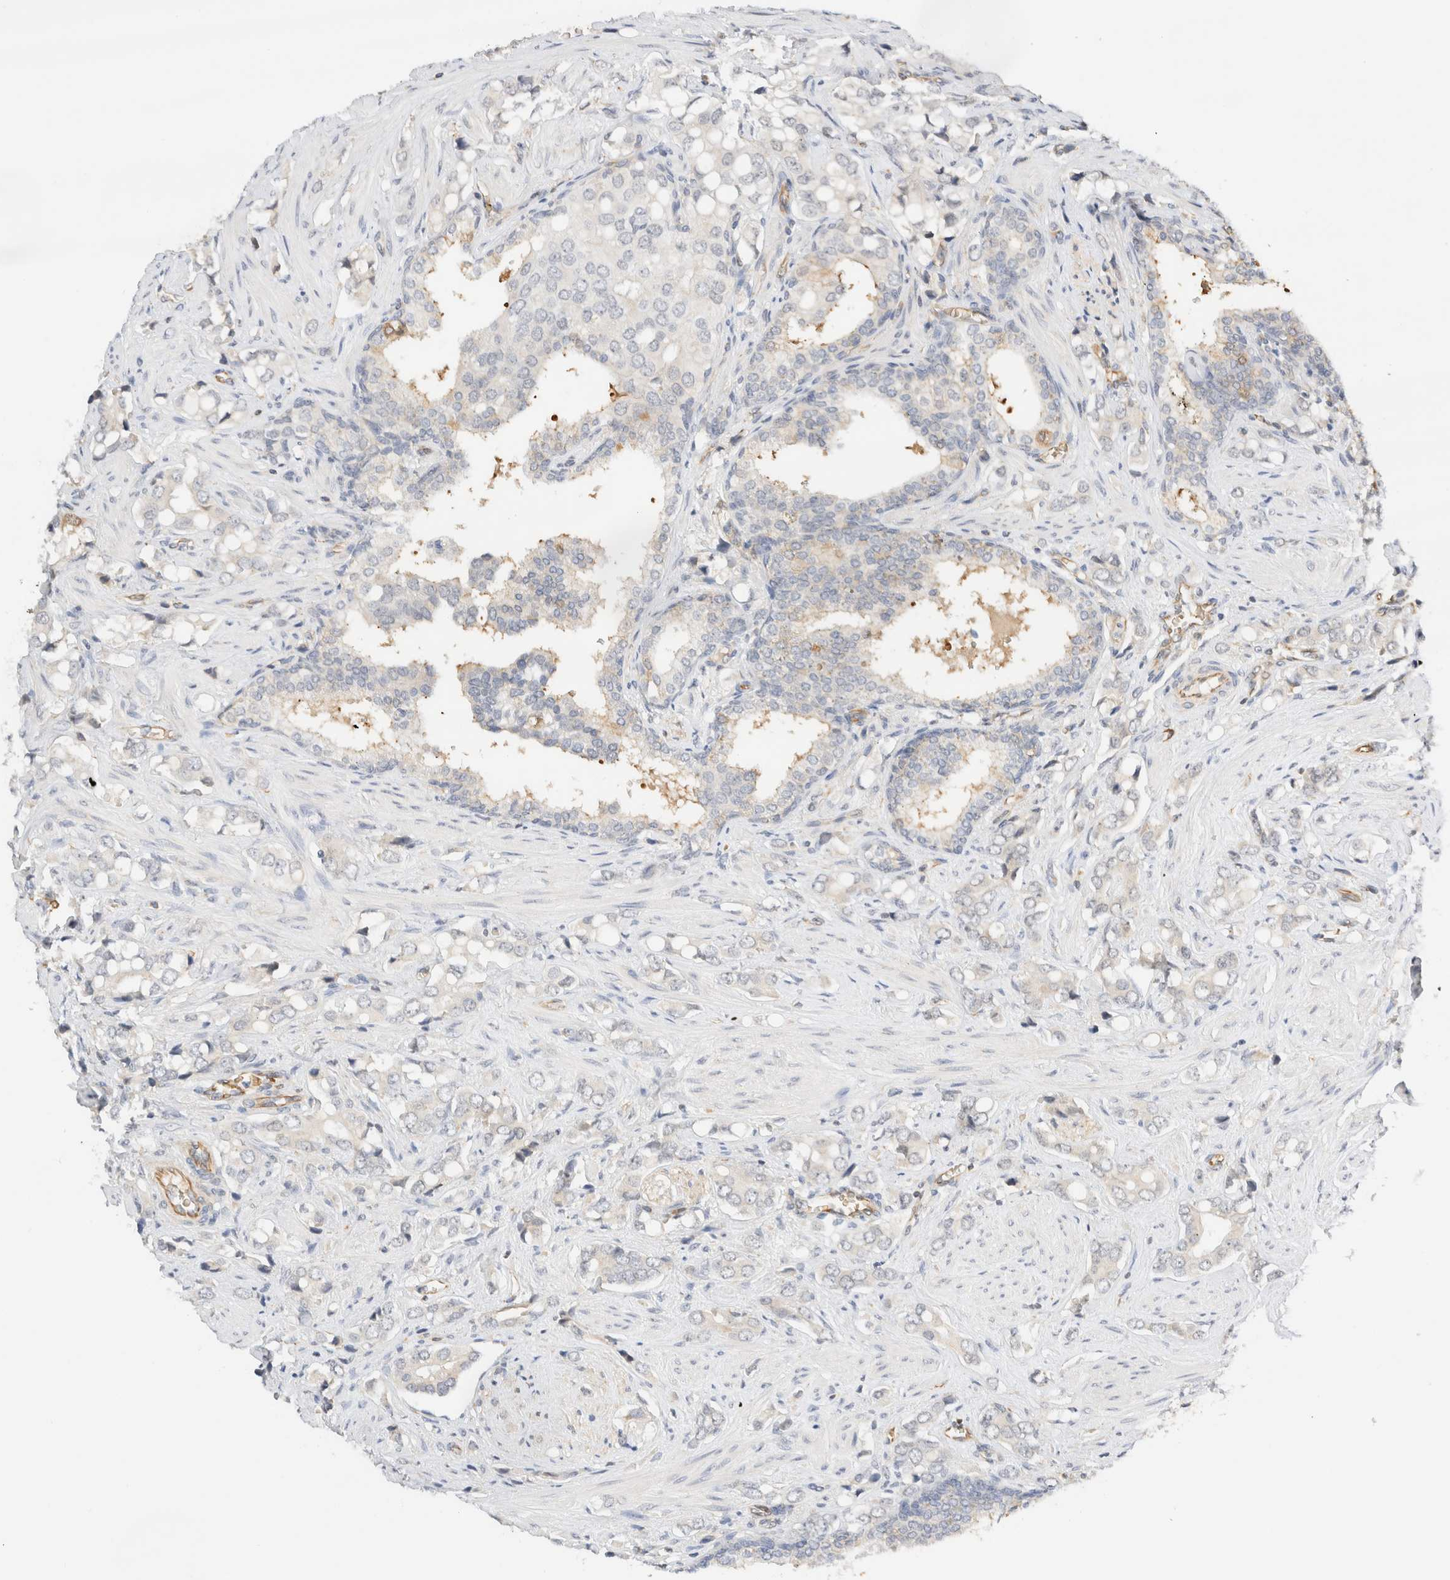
{"staining": {"intensity": "weak", "quantity": "<25%", "location": "cytoplasmic/membranous"}, "tissue": "prostate cancer", "cell_type": "Tumor cells", "image_type": "cancer", "snomed": [{"axis": "morphology", "description": "Adenocarcinoma, High grade"}, {"axis": "topography", "description": "Prostate"}], "caption": "An immunohistochemistry (IHC) histopathology image of high-grade adenocarcinoma (prostate) is shown. There is no staining in tumor cells of high-grade adenocarcinoma (prostate).", "gene": "SYVN1", "patient": {"sex": "male", "age": 52}}